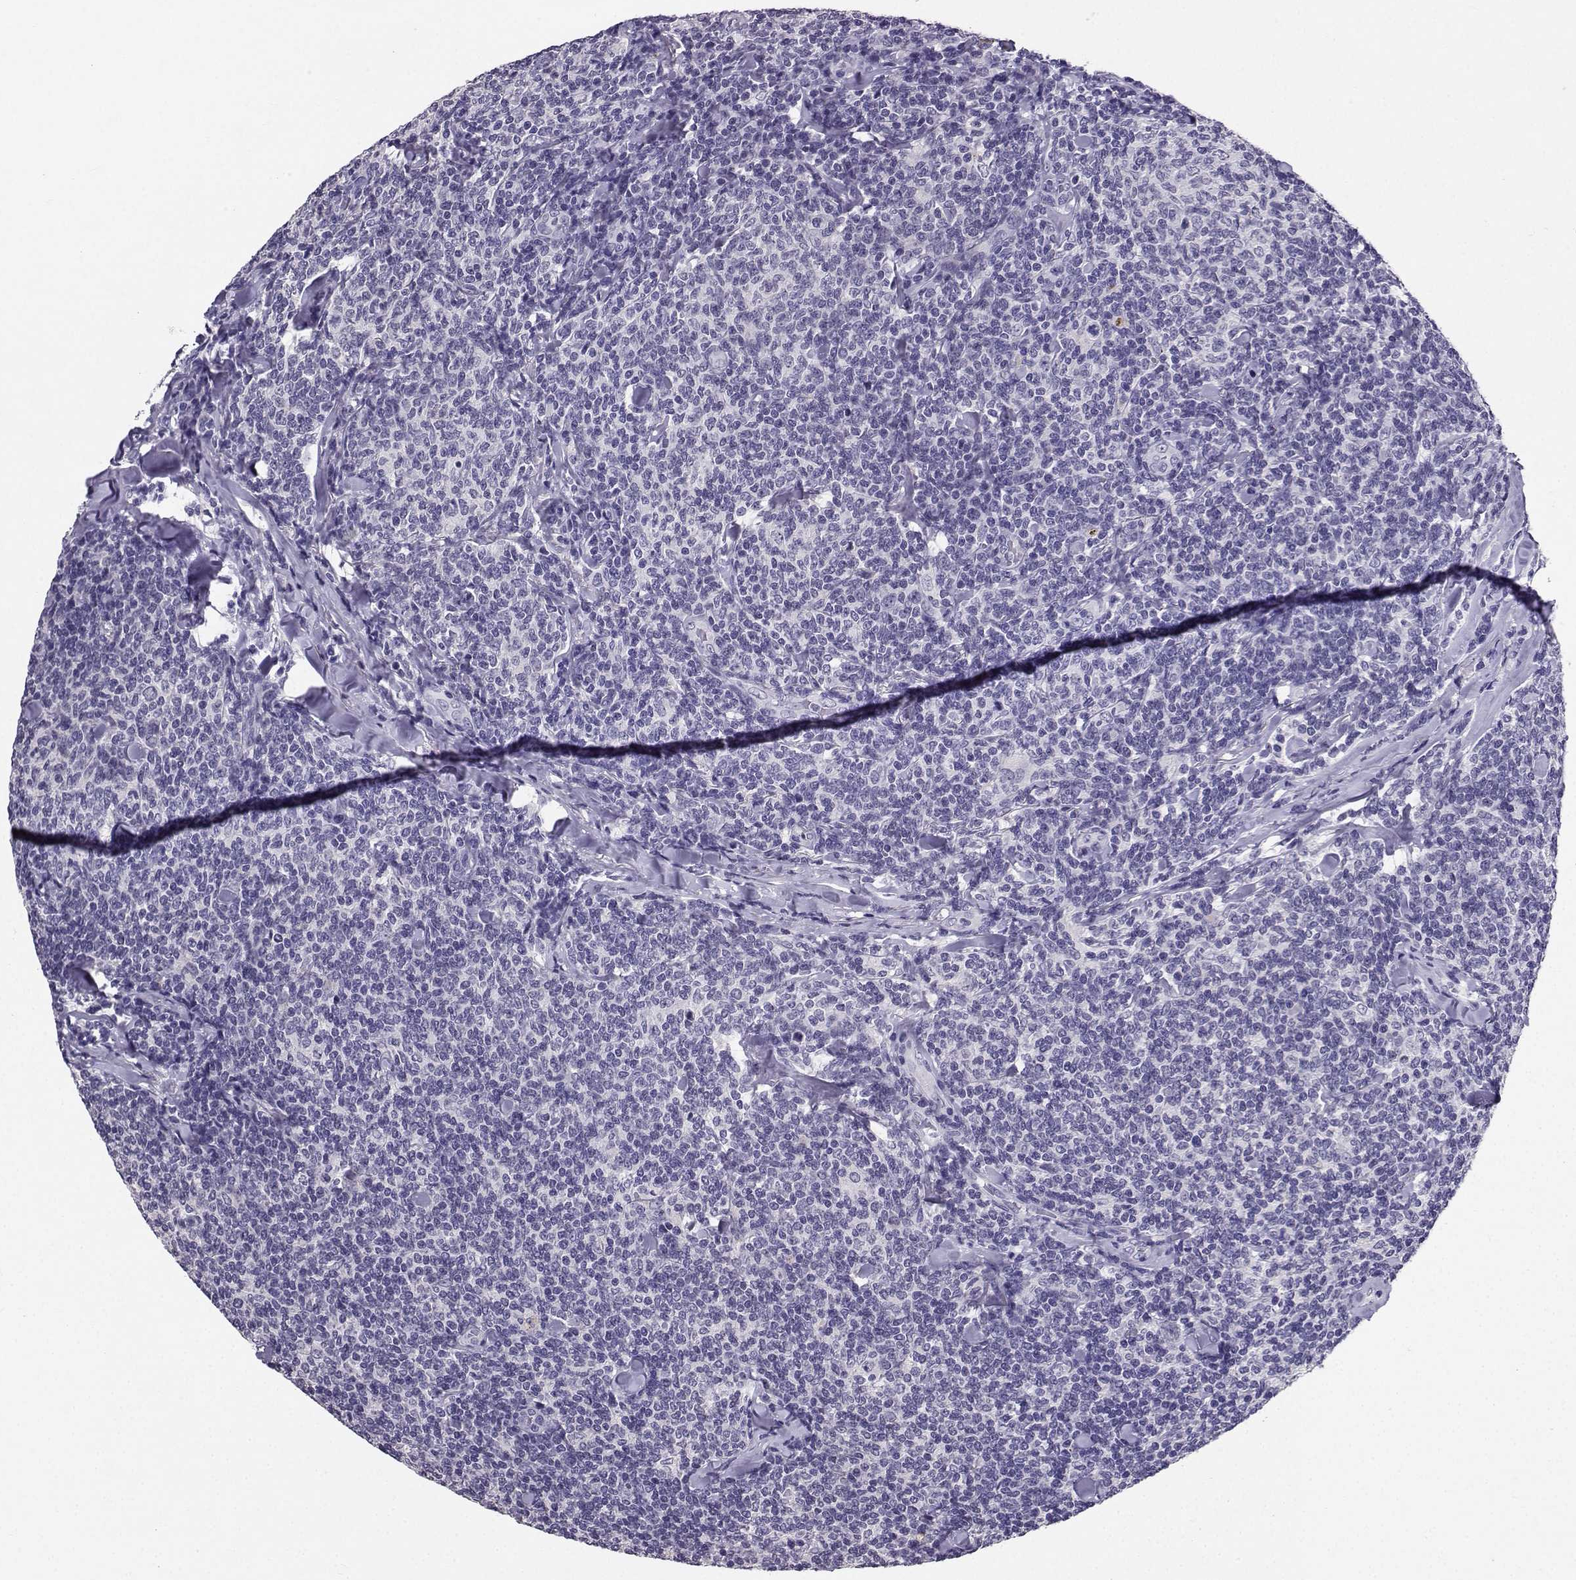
{"staining": {"intensity": "negative", "quantity": "none", "location": "none"}, "tissue": "lymphoma", "cell_type": "Tumor cells", "image_type": "cancer", "snomed": [{"axis": "morphology", "description": "Malignant lymphoma, non-Hodgkin's type, Low grade"}, {"axis": "topography", "description": "Lymph node"}], "caption": "An image of human lymphoma is negative for staining in tumor cells. (DAB (3,3'-diaminobenzidine) immunohistochemistry, high magnification).", "gene": "SPAG11B", "patient": {"sex": "female", "age": 56}}